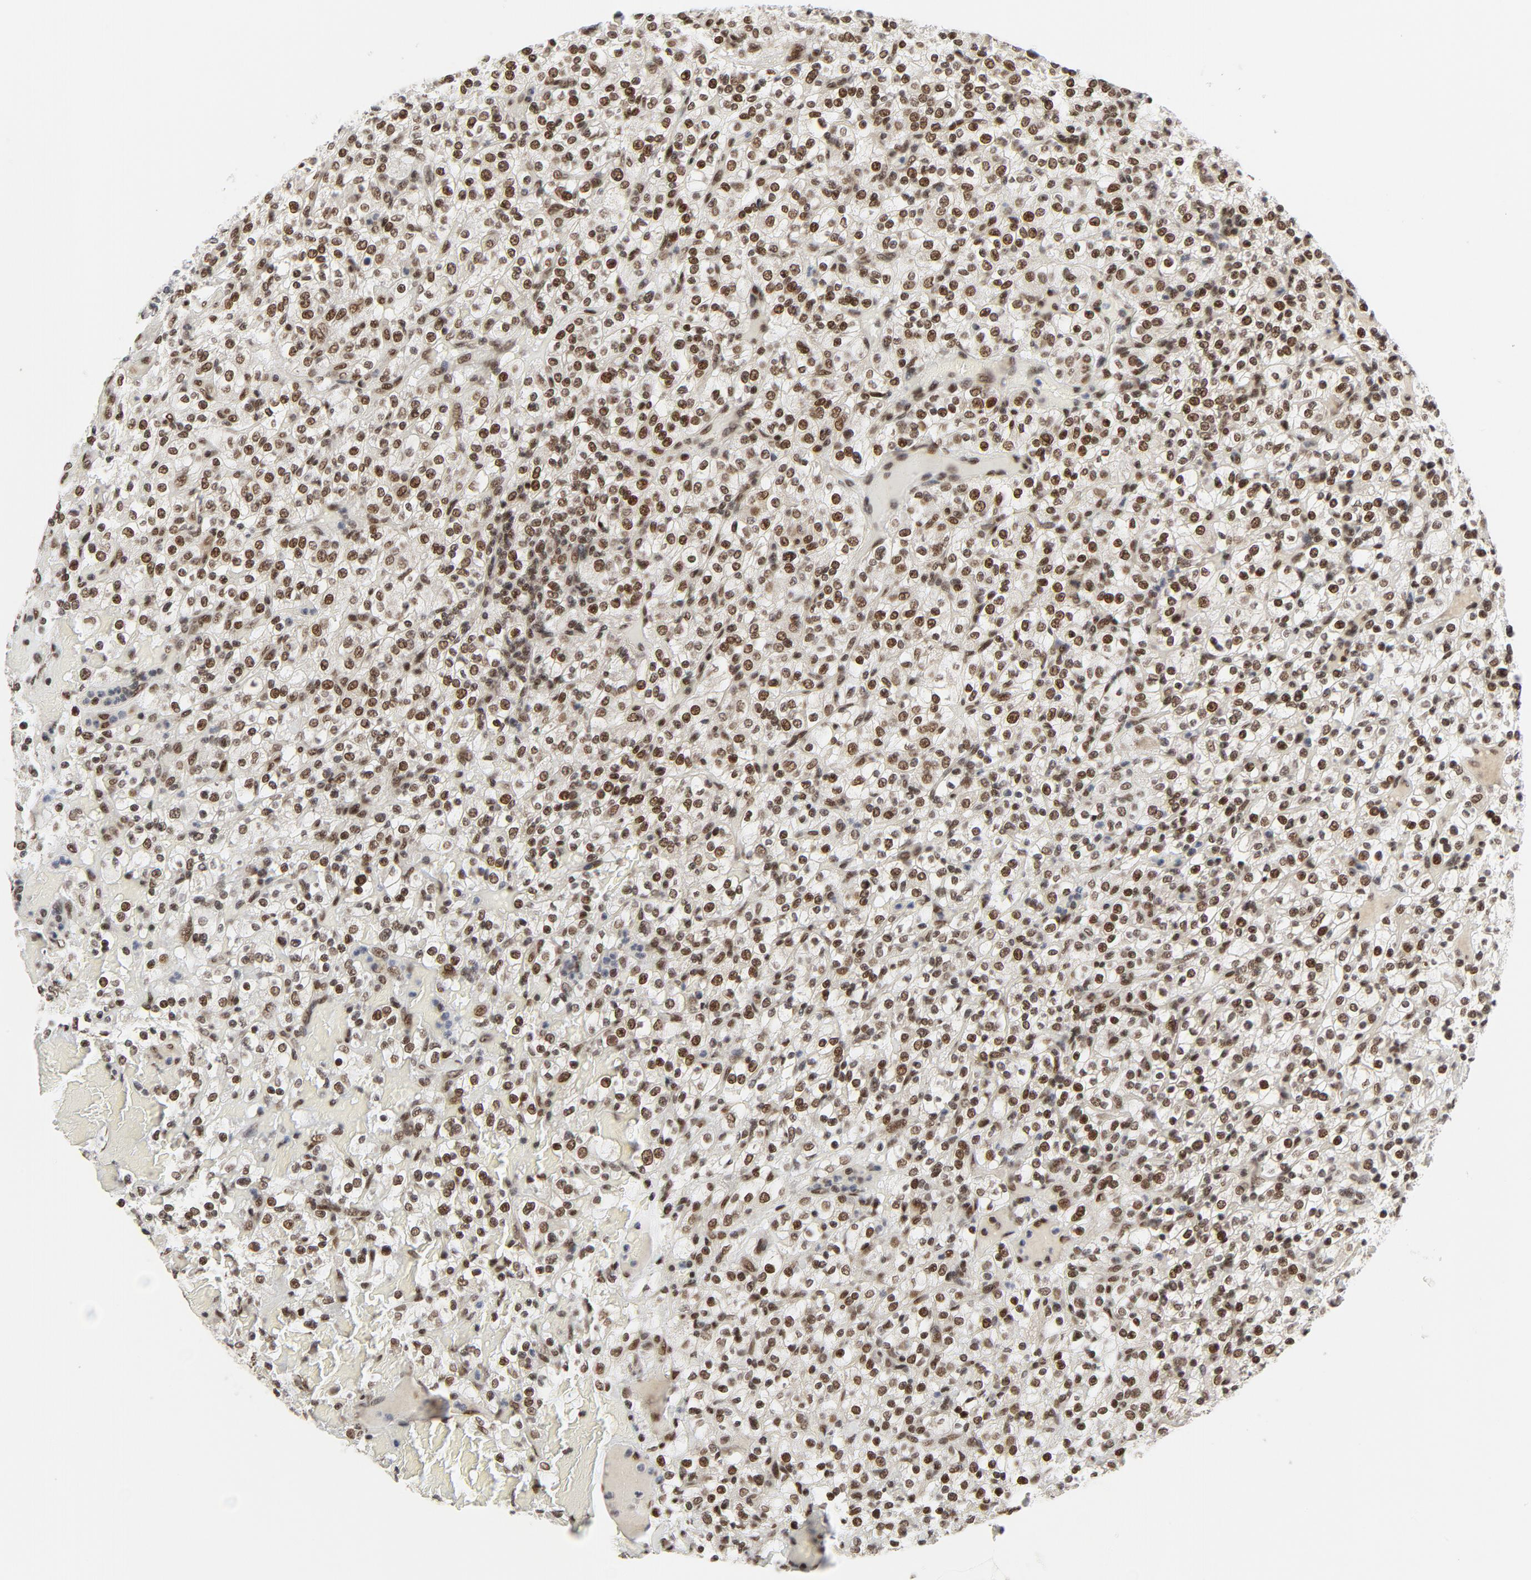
{"staining": {"intensity": "strong", "quantity": ">75%", "location": "nuclear"}, "tissue": "renal cancer", "cell_type": "Tumor cells", "image_type": "cancer", "snomed": [{"axis": "morphology", "description": "Normal tissue, NOS"}, {"axis": "morphology", "description": "Adenocarcinoma, NOS"}, {"axis": "topography", "description": "Kidney"}], "caption": "An immunohistochemistry image of tumor tissue is shown. Protein staining in brown labels strong nuclear positivity in adenocarcinoma (renal) within tumor cells.", "gene": "ERCC1", "patient": {"sex": "female", "age": 72}}